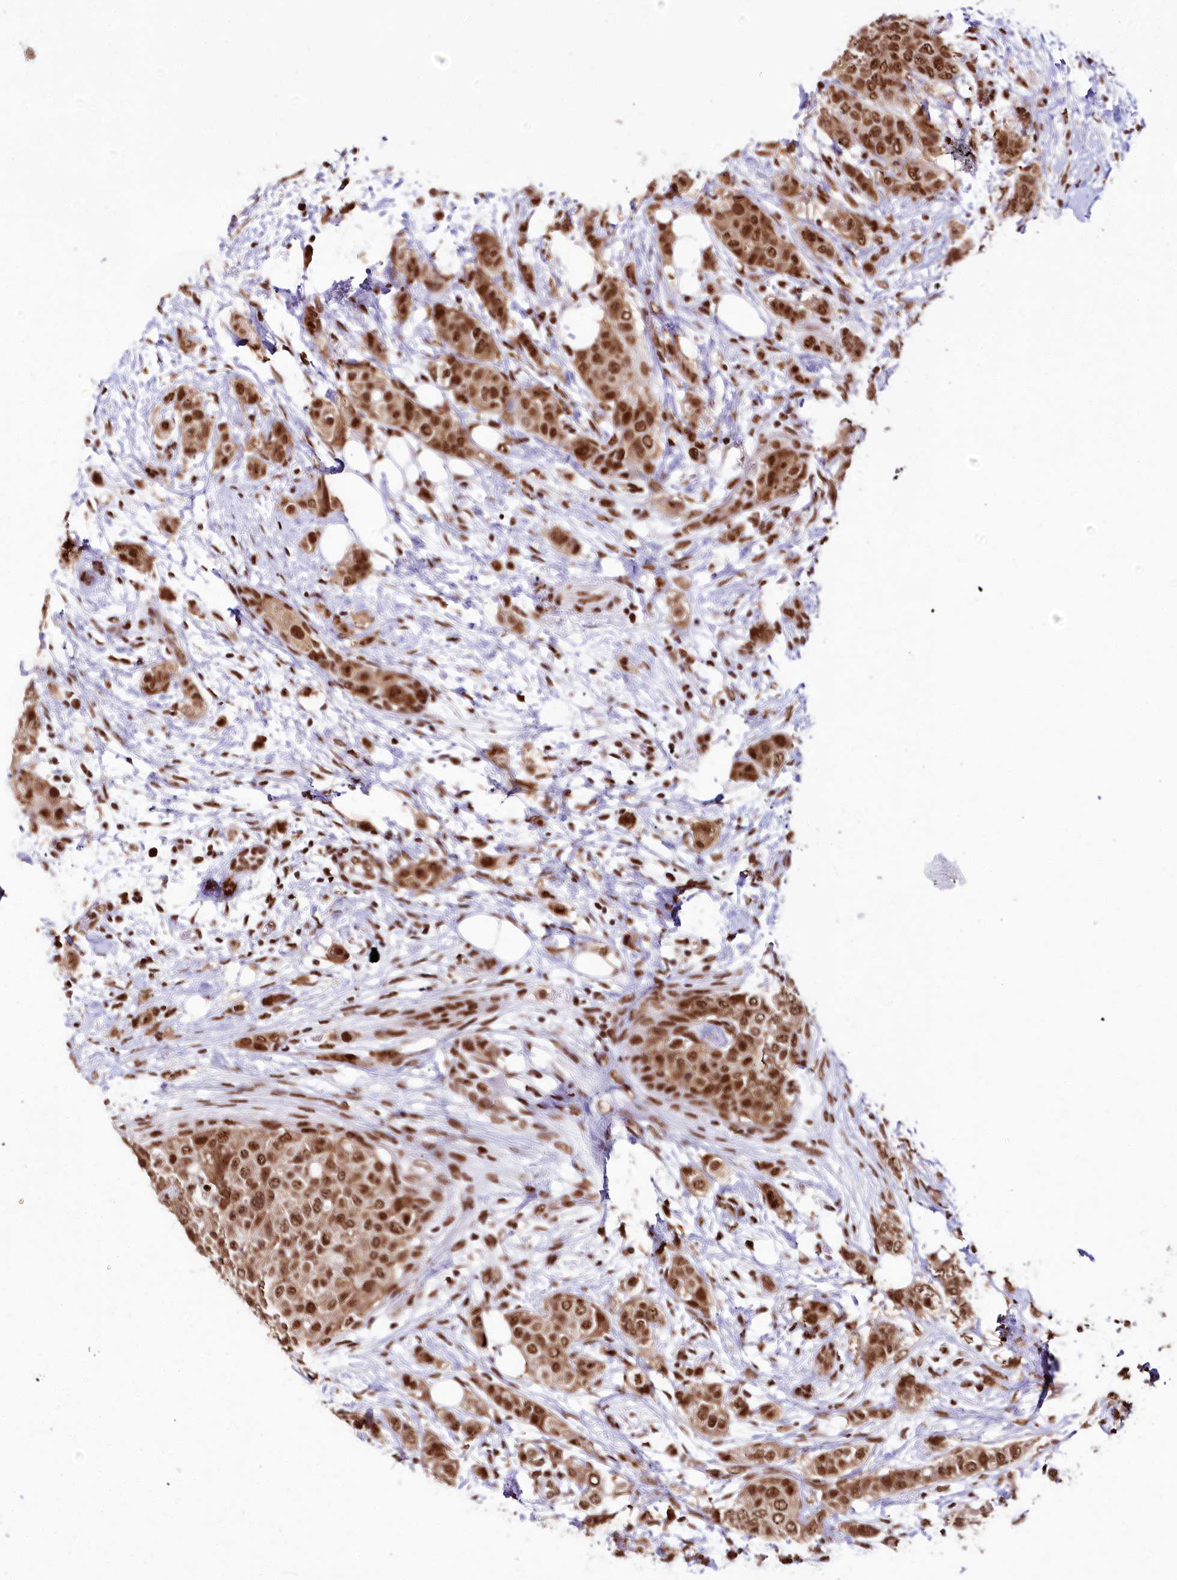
{"staining": {"intensity": "moderate", "quantity": ">75%", "location": "nuclear"}, "tissue": "breast cancer", "cell_type": "Tumor cells", "image_type": "cancer", "snomed": [{"axis": "morphology", "description": "Lobular carcinoma"}, {"axis": "topography", "description": "Breast"}], "caption": "Human lobular carcinoma (breast) stained with a protein marker reveals moderate staining in tumor cells.", "gene": "SMARCE1", "patient": {"sex": "female", "age": 51}}